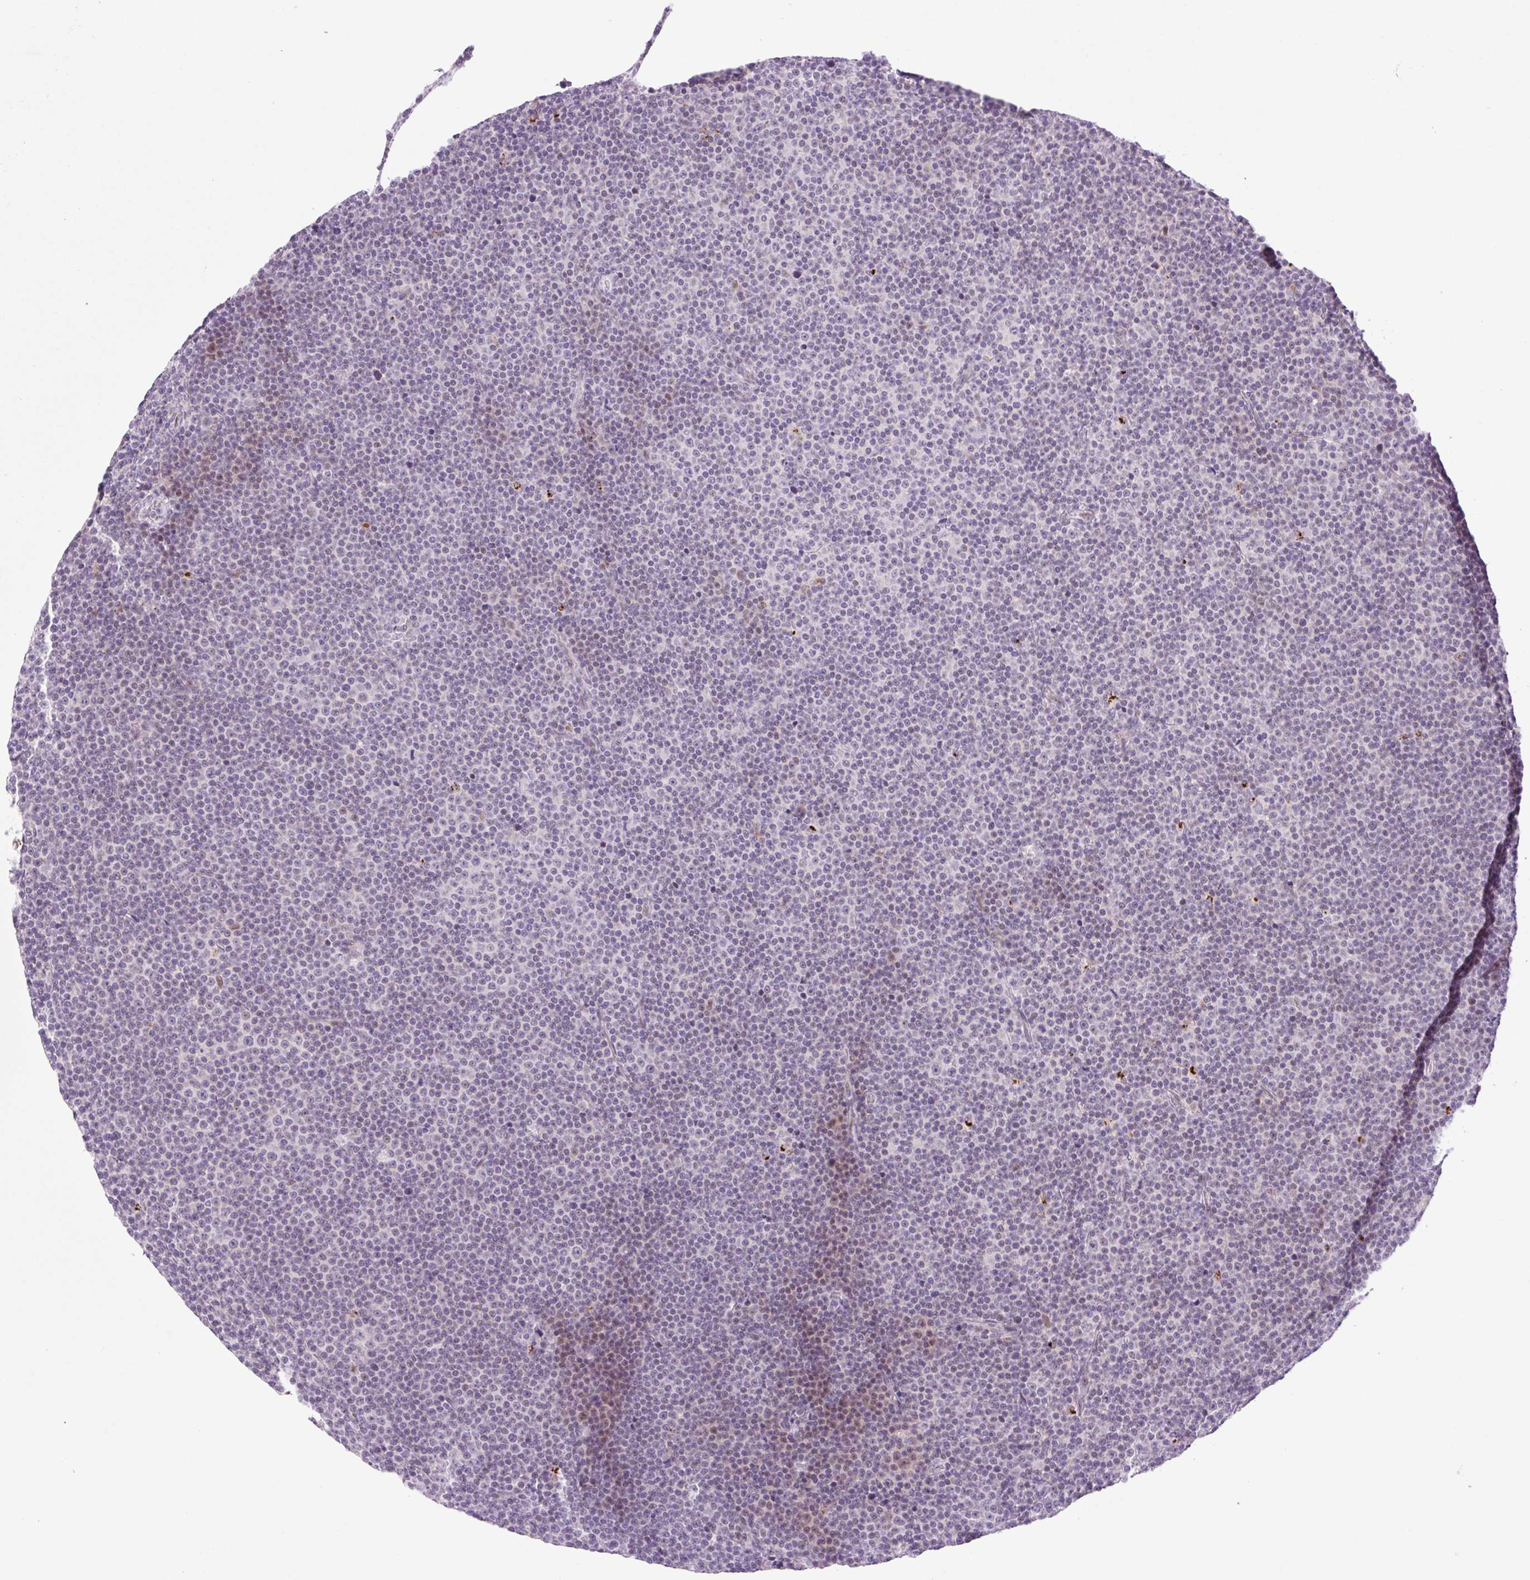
{"staining": {"intensity": "negative", "quantity": "none", "location": "none"}, "tissue": "lymphoma", "cell_type": "Tumor cells", "image_type": "cancer", "snomed": [{"axis": "morphology", "description": "Malignant lymphoma, non-Hodgkin's type, Low grade"}, {"axis": "topography", "description": "Lymph node"}], "caption": "Histopathology image shows no protein positivity in tumor cells of low-grade malignant lymphoma, non-Hodgkin's type tissue.", "gene": "SPRYD4", "patient": {"sex": "female", "age": 67}}